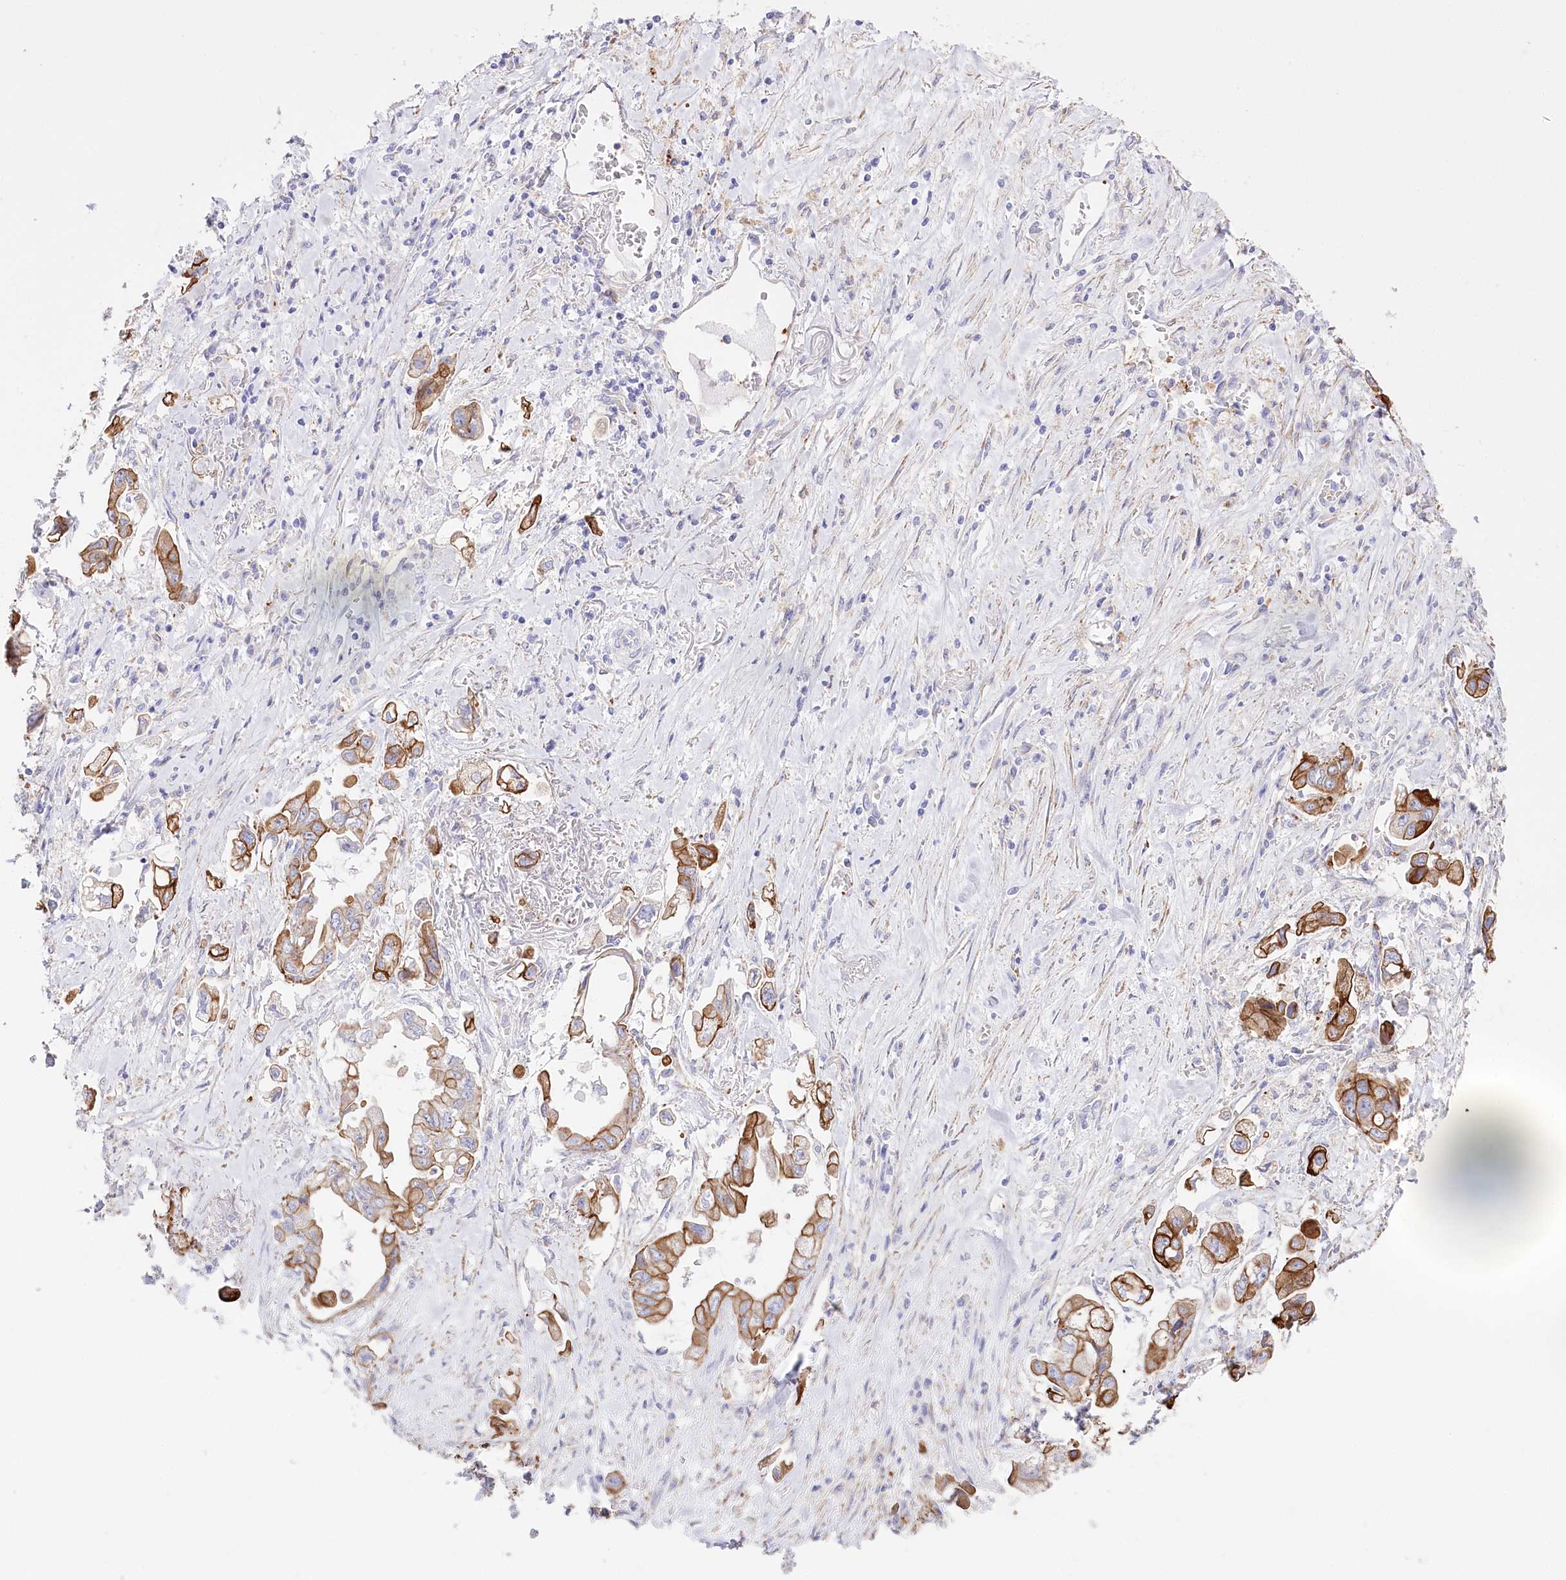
{"staining": {"intensity": "strong", "quantity": ">75%", "location": "cytoplasmic/membranous"}, "tissue": "stomach cancer", "cell_type": "Tumor cells", "image_type": "cancer", "snomed": [{"axis": "morphology", "description": "Adenocarcinoma, NOS"}, {"axis": "topography", "description": "Stomach"}], "caption": "Stomach cancer stained with DAB (3,3'-diaminobenzidine) immunohistochemistry displays high levels of strong cytoplasmic/membranous positivity in approximately >75% of tumor cells. The staining was performed using DAB (3,3'-diaminobenzidine) to visualize the protein expression in brown, while the nuclei were stained in blue with hematoxylin (Magnification: 20x).", "gene": "SLC39A10", "patient": {"sex": "male", "age": 62}}